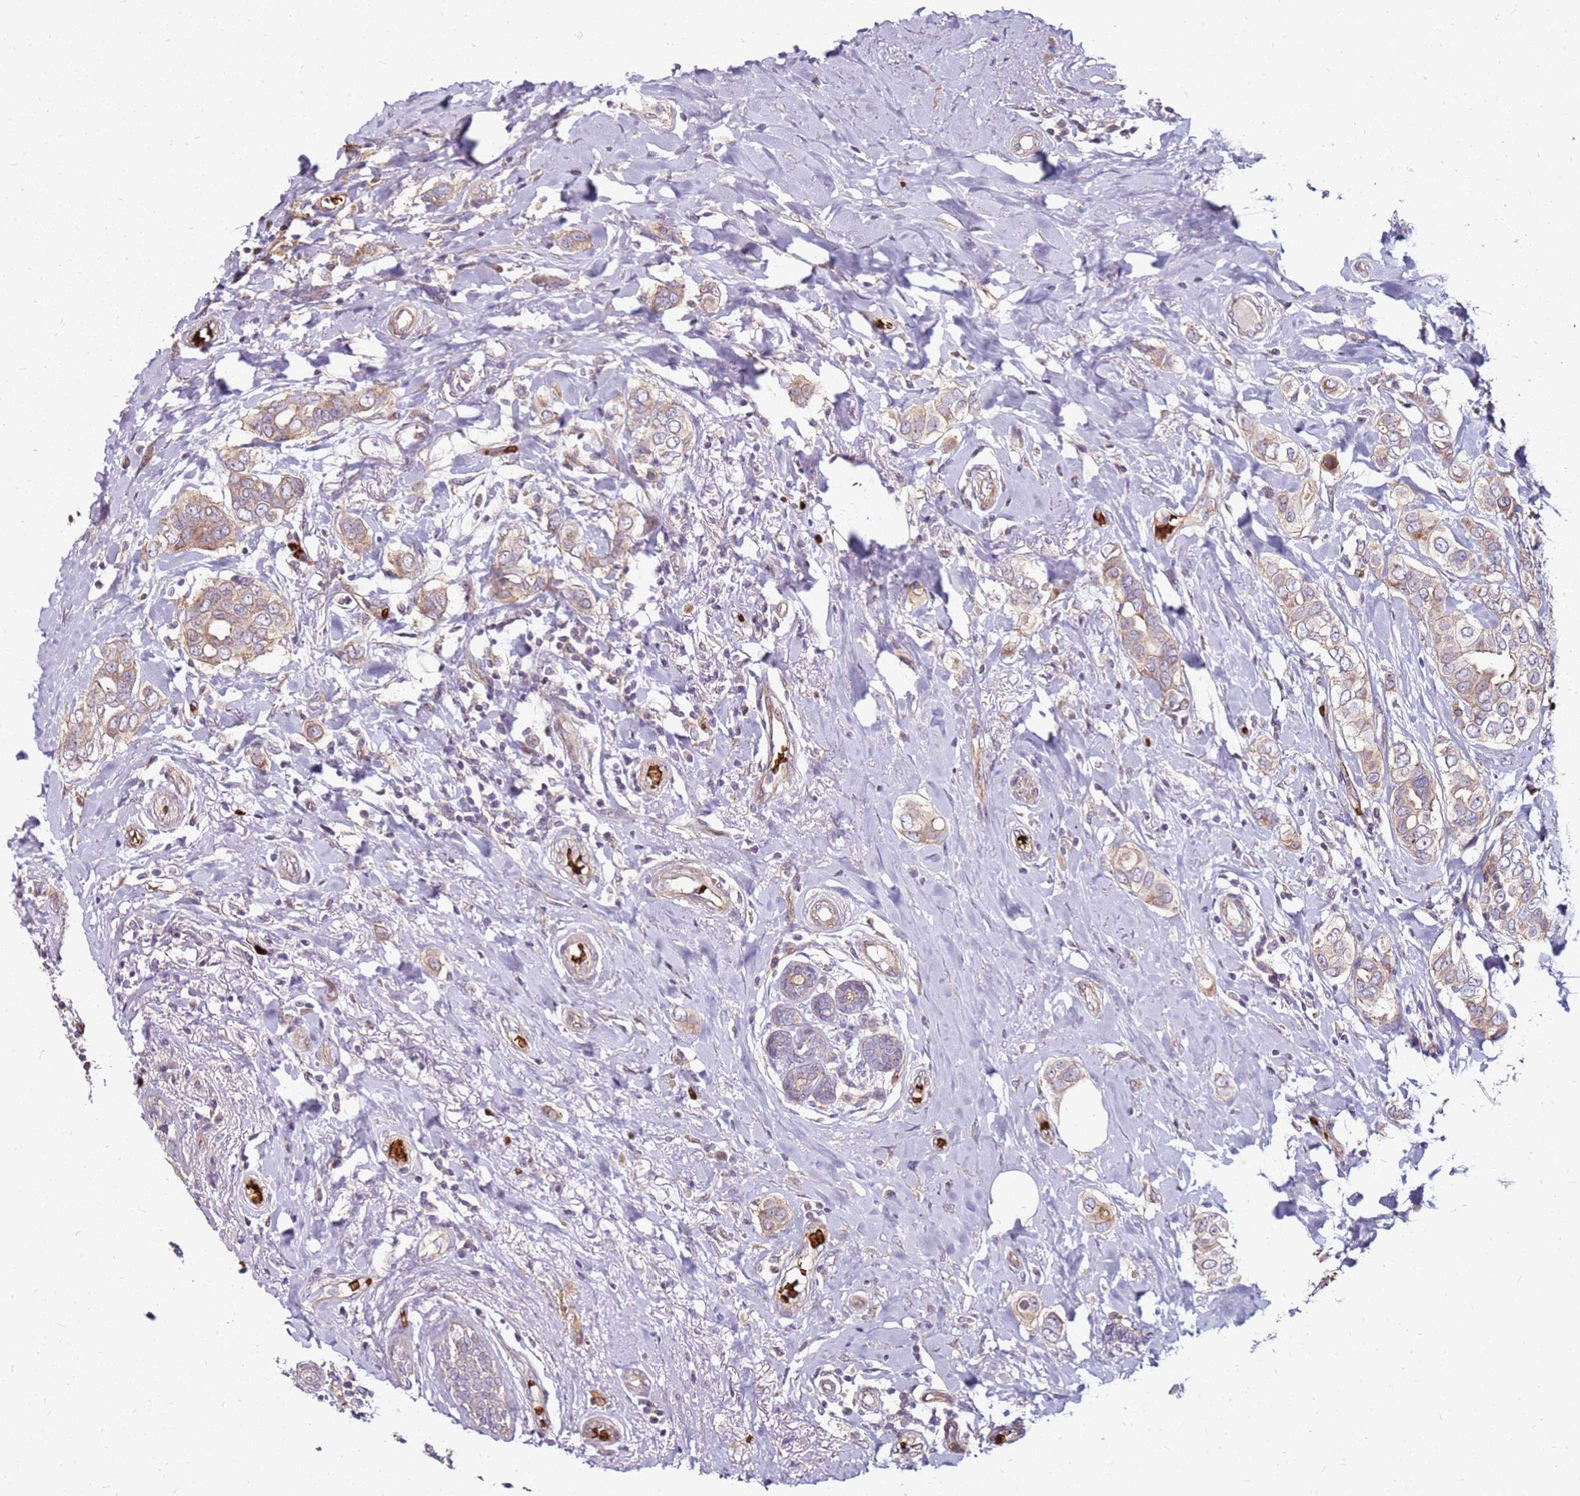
{"staining": {"intensity": "weak", "quantity": ">75%", "location": "cytoplasmic/membranous"}, "tissue": "breast cancer", "cell_type": "Tumor cells", "image_type": "cancer", "snomed": [{"axis": "morphology", "description": "Lobular carcinoma"}, {"axis": "topography", "description": "Breast"}], "caption": "An immunohistochemistry micrograph of neoplastic tissue is shown. Protein staining in brown shows weak cytoplasmic/membranous positivity in breast cancer (lobular carcinoma) within tumor cells.", "gene": "RNF11", "patient": {"sex": "female", "age": 51}}